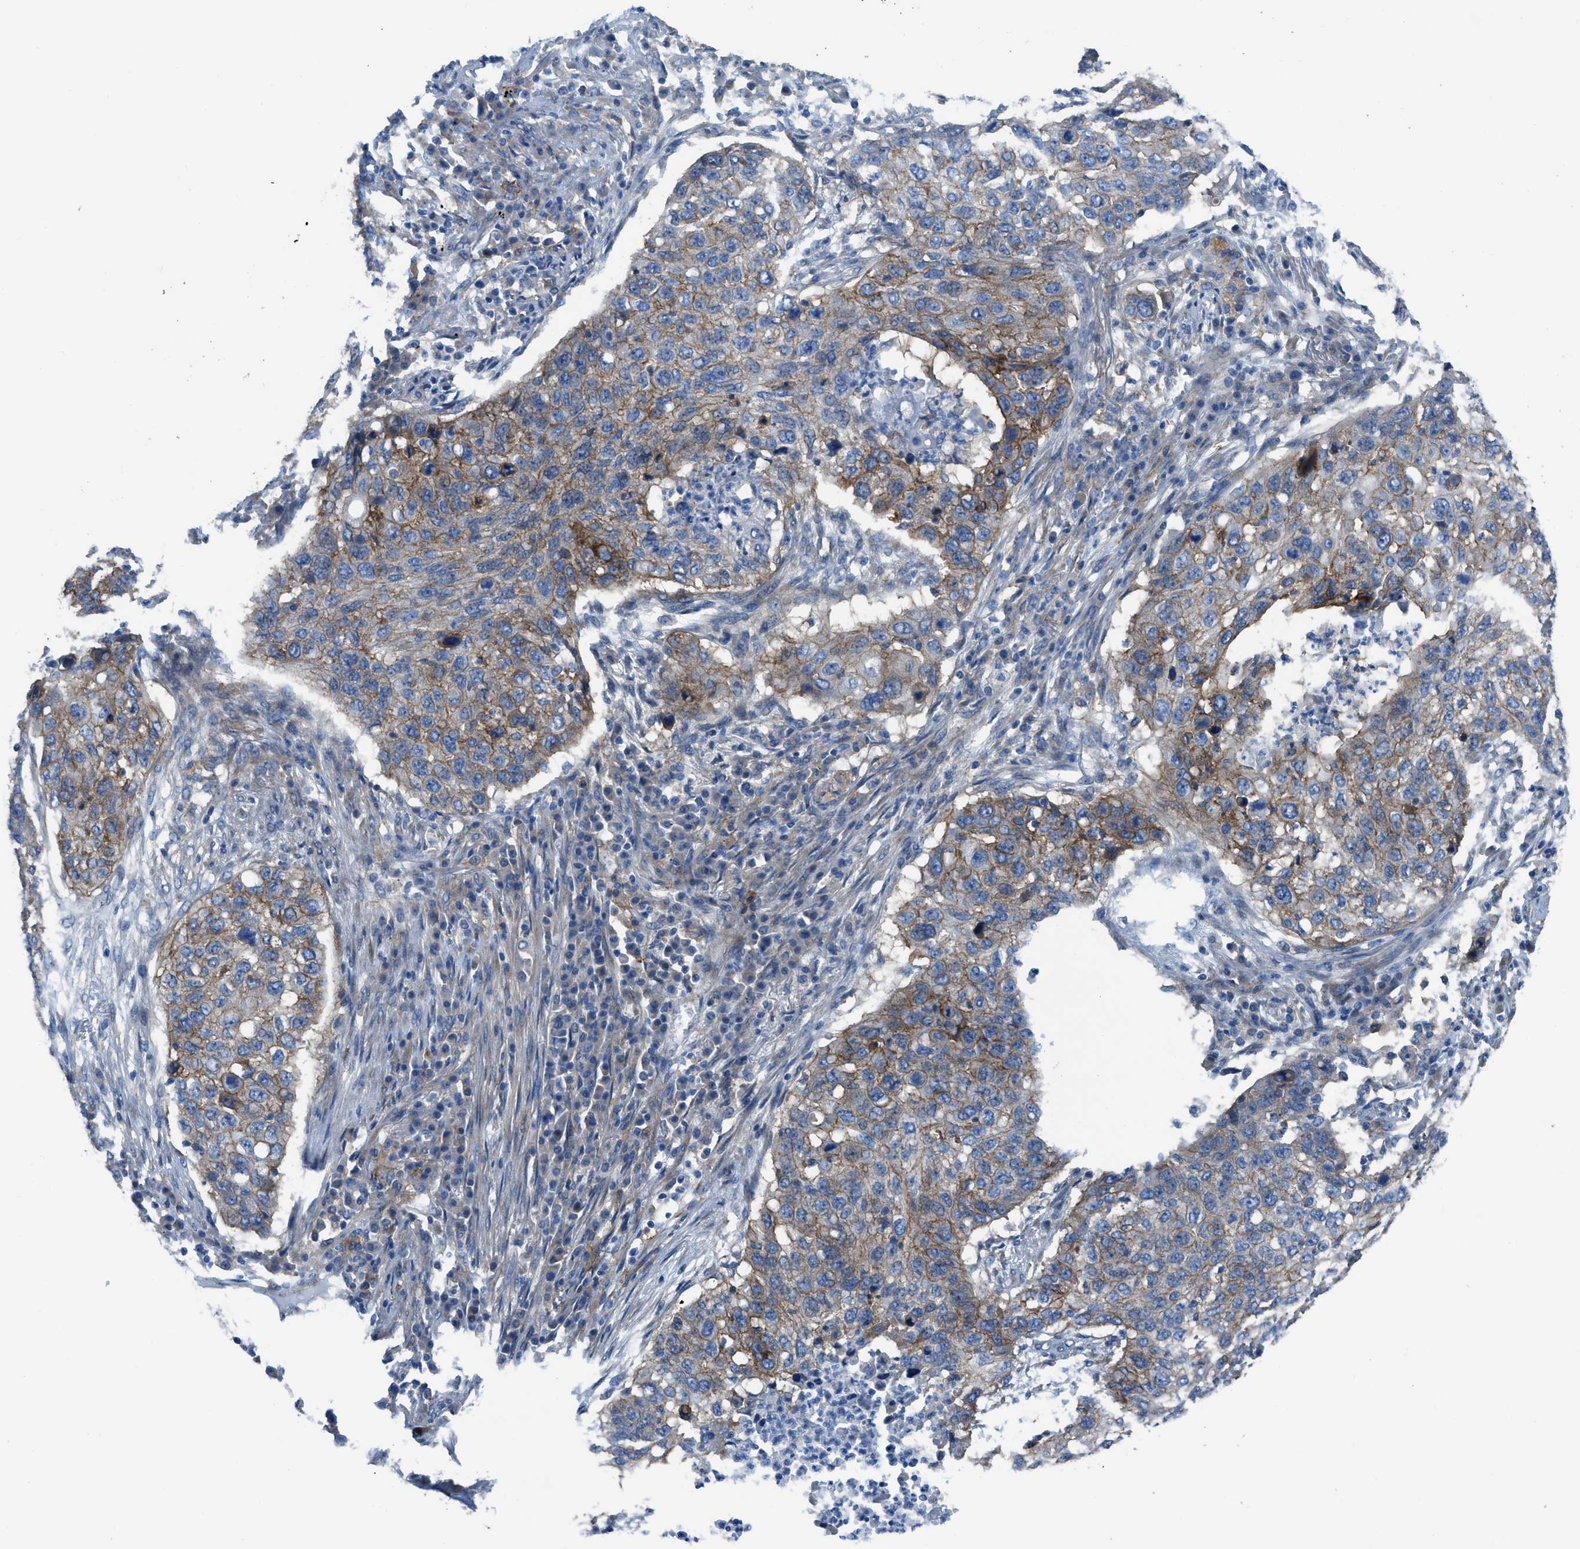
{"staining": {"intensity": "moderate", "quantity": ">75%", "location": "cytoplasmic/membranous"}, "tissue": "lung cancer", "cell_type": "Tumor cells", "image_type": "cancer", "snomed": [{"axis": "morphology", "description": "Squamous cell carcinoma, NOS"}, {"axis": "topography", "description": "Lung"}], "caption": "Human lung cancer (squamous cell carcinoma) stained for a protein (brown) demonstrates moderate cytoplasmic/membranous positive staining in approximately >75% of tumor cells.", "gene": "EGFR", "patient": {"sex": "female", "age": 63}}